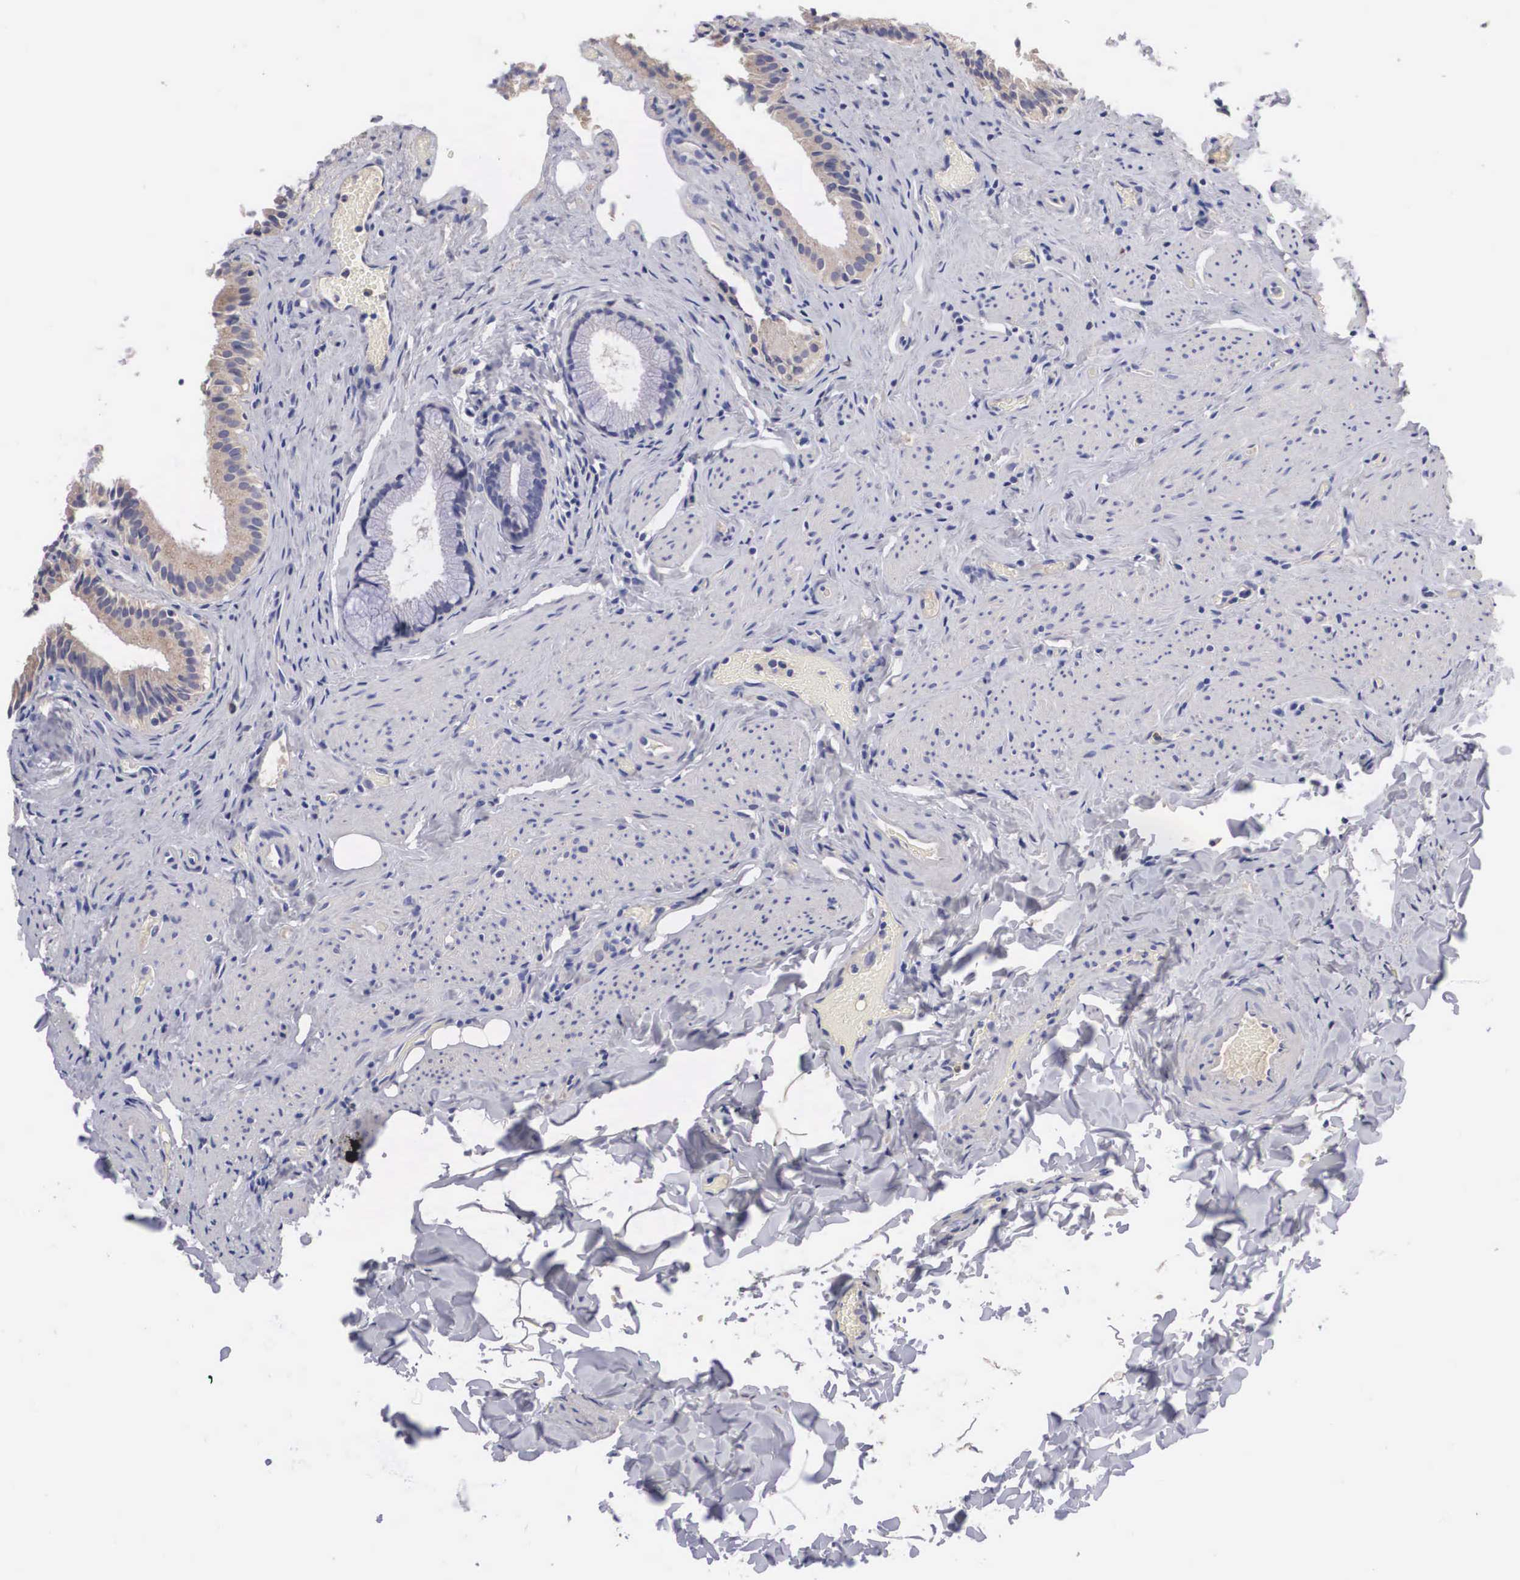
{"staining": {"intensity": "weak", "quantity": "<25%", "location": "cytoplasmic/membranous"}, "tissue": "gallbladder", "cell_type": "Glandular cells", "image_type": "normal", "snomed": [{"axis": "morphology", "description": "Normal tissue, NOS"}, {"axis": "topography", "description": "Gallbladder"}], "caption": "A photomicrograph of human gallbladder is negative for staining in glandular cells. (DAB (3,3'-diaminobenzidine) immunohistochemistry (IHC) with hematoxylin counter stain).", "gene": "ABHD4", "patient": {"sex": "female", "age": 44}}